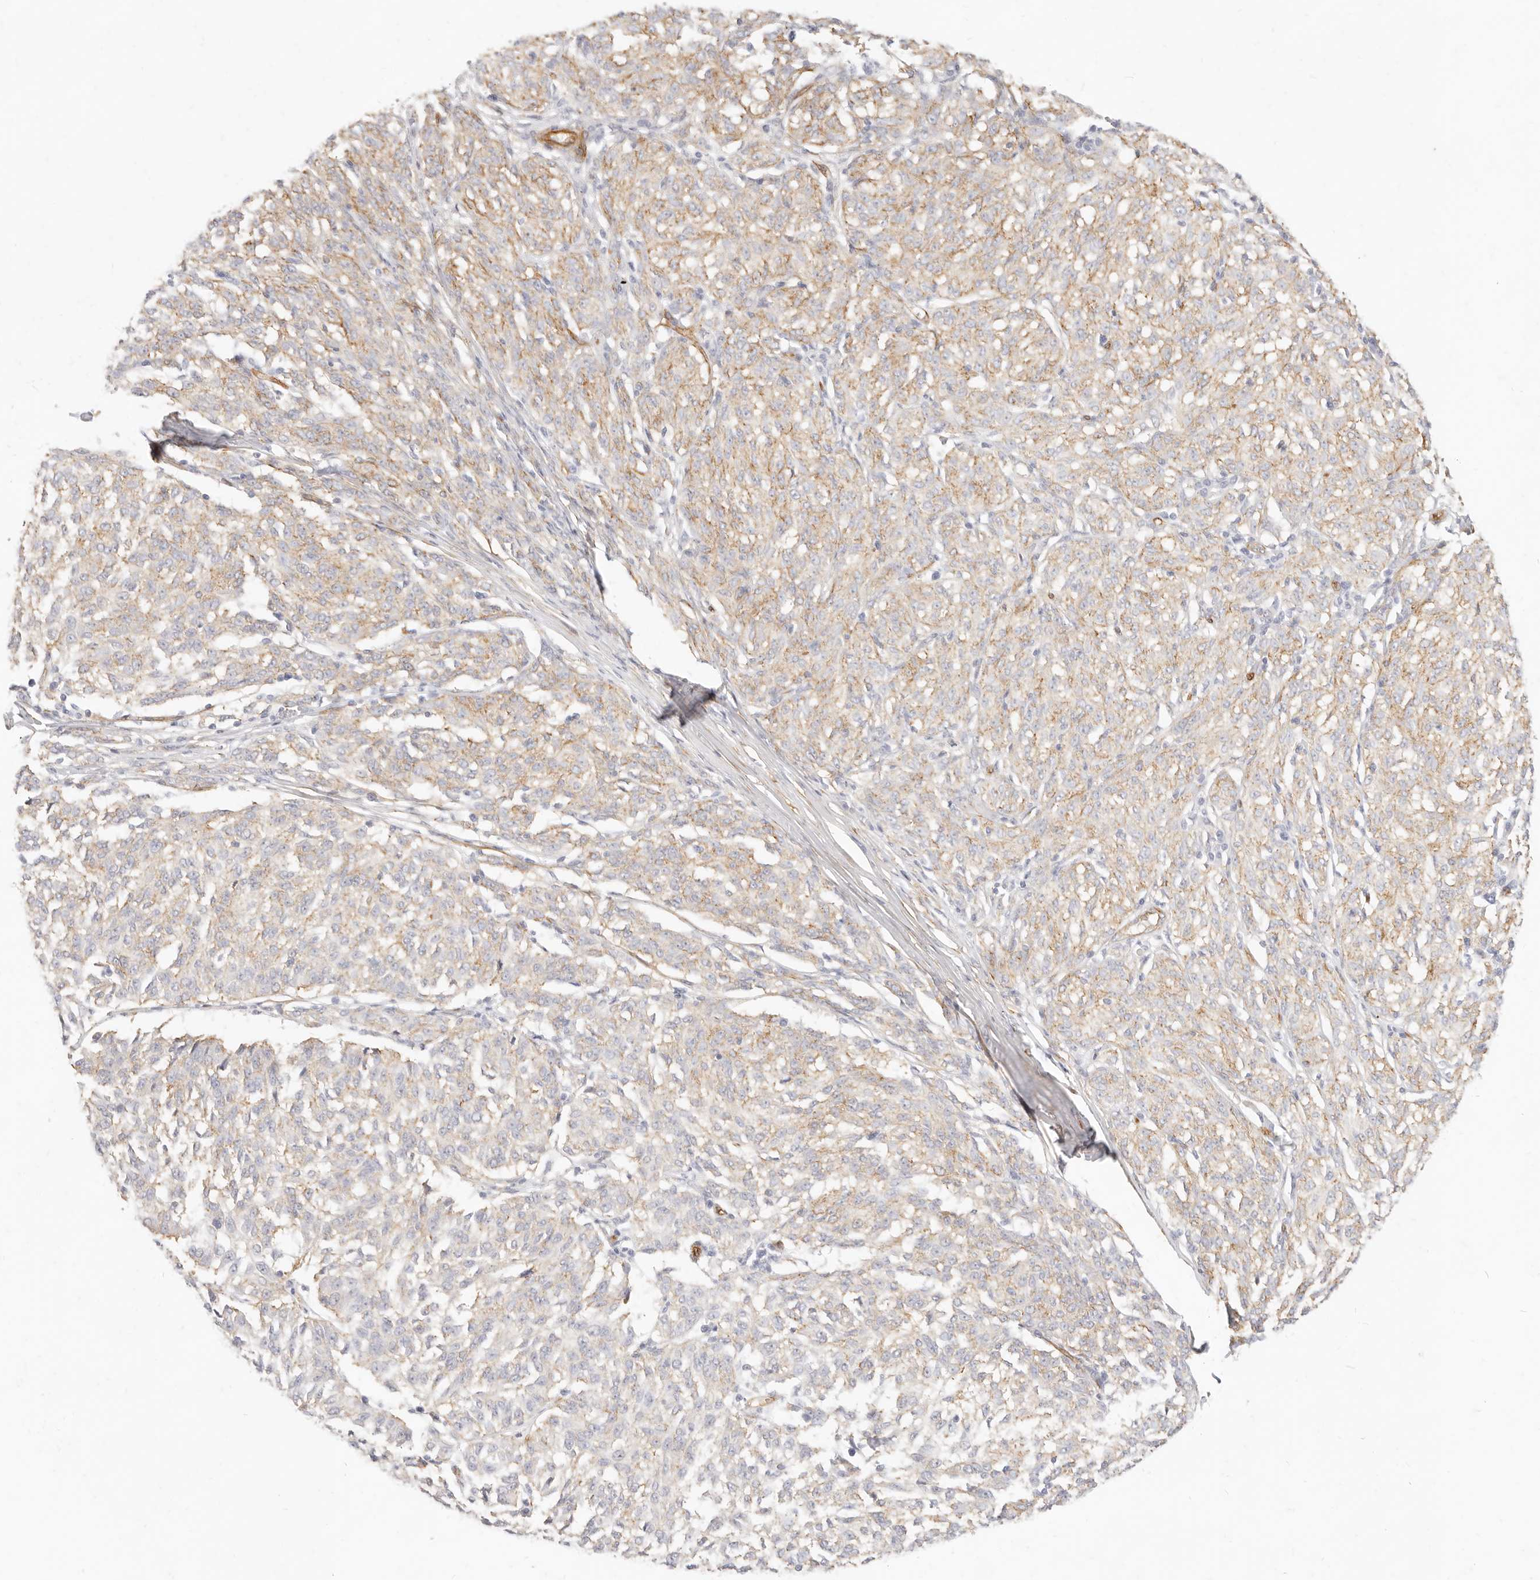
{"staining": {"intensity": "weak", "quantity": "25%-75%", "location": "cytoplasmic/membranous"}, "tissue": "melanoma", "cell_type": "Tumor cells", "image_type": "cancer", "snomed": [{"axis": "morphology", "description": "Malignant melanoma, NOS"}, {"axis": "topography", "description": "Skin"}], "caption": "This histopathology image displays immunohistochemistry (IHC) staining of malignant melanoma, with low weak cytoplasmic/membranous positivity in about 25%-75% of tumor cells.", "gene": "NUS1", "patient": {"sex": "female", "age": 72}}